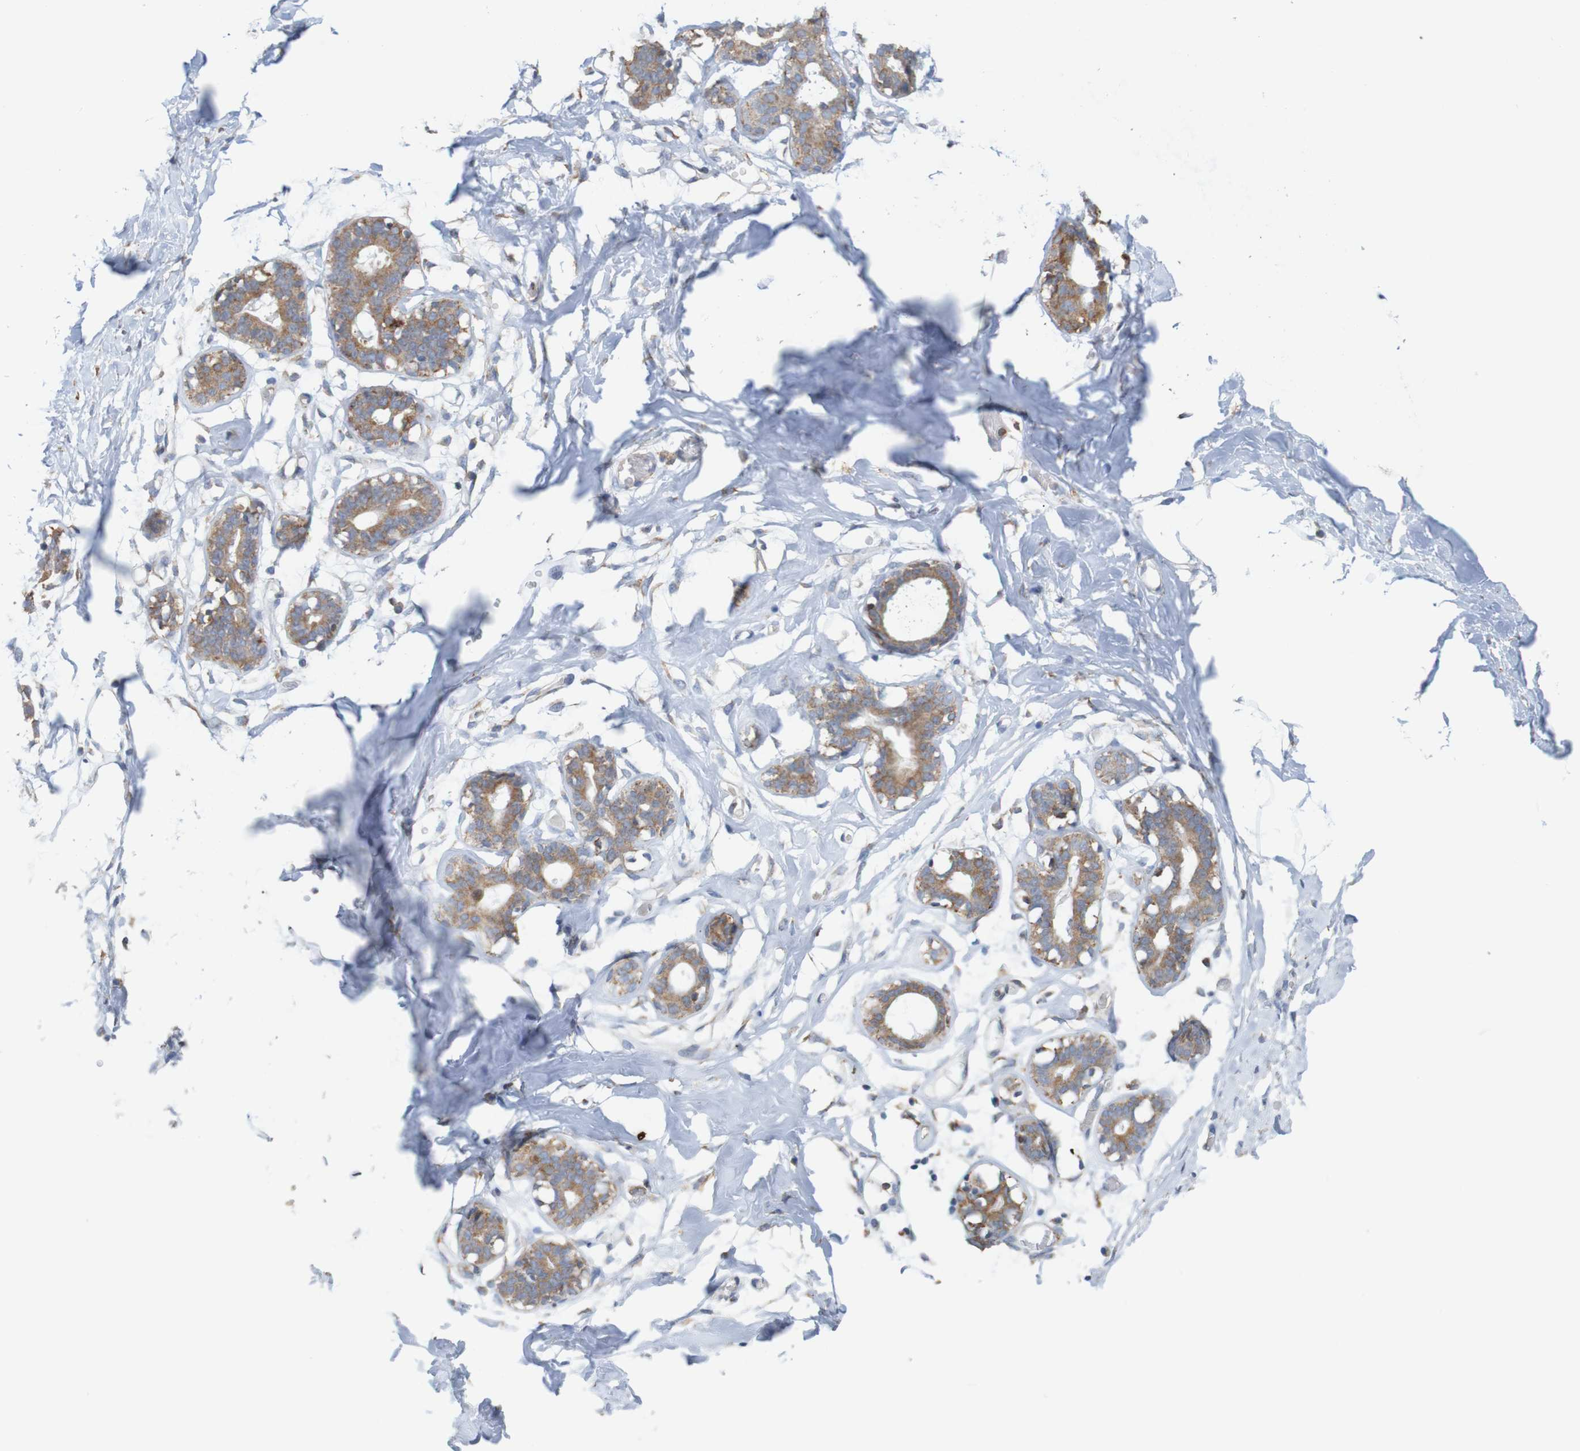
{"staining": {"intensity": "weak", "quantity": ">75%", "location": "cytoplasmic/membranous"}, "tissue": "soft tissue", "cell_type": "Fibroblasts", "image_type": "normal", "snomed": [{"axis": "morphology", "description": "Normal tissue, NOS"}, {"axis": "topography", "description": "Breast"}, {"axis": "topography", "description": "Adipose tissue"}], "caption": "A brown stain shows weak cytoplasmic/membranous expression of a protein in fibroblasts of benign human soft tissue. The protein is stained brown, and the nuclei are stained in blue (DAB (3,3'-diaminobenzidine) IHC with brightfield microscopy, high magnification).", "gene": "PDIA3", "patient": {"sex": "female", "age": 25}}